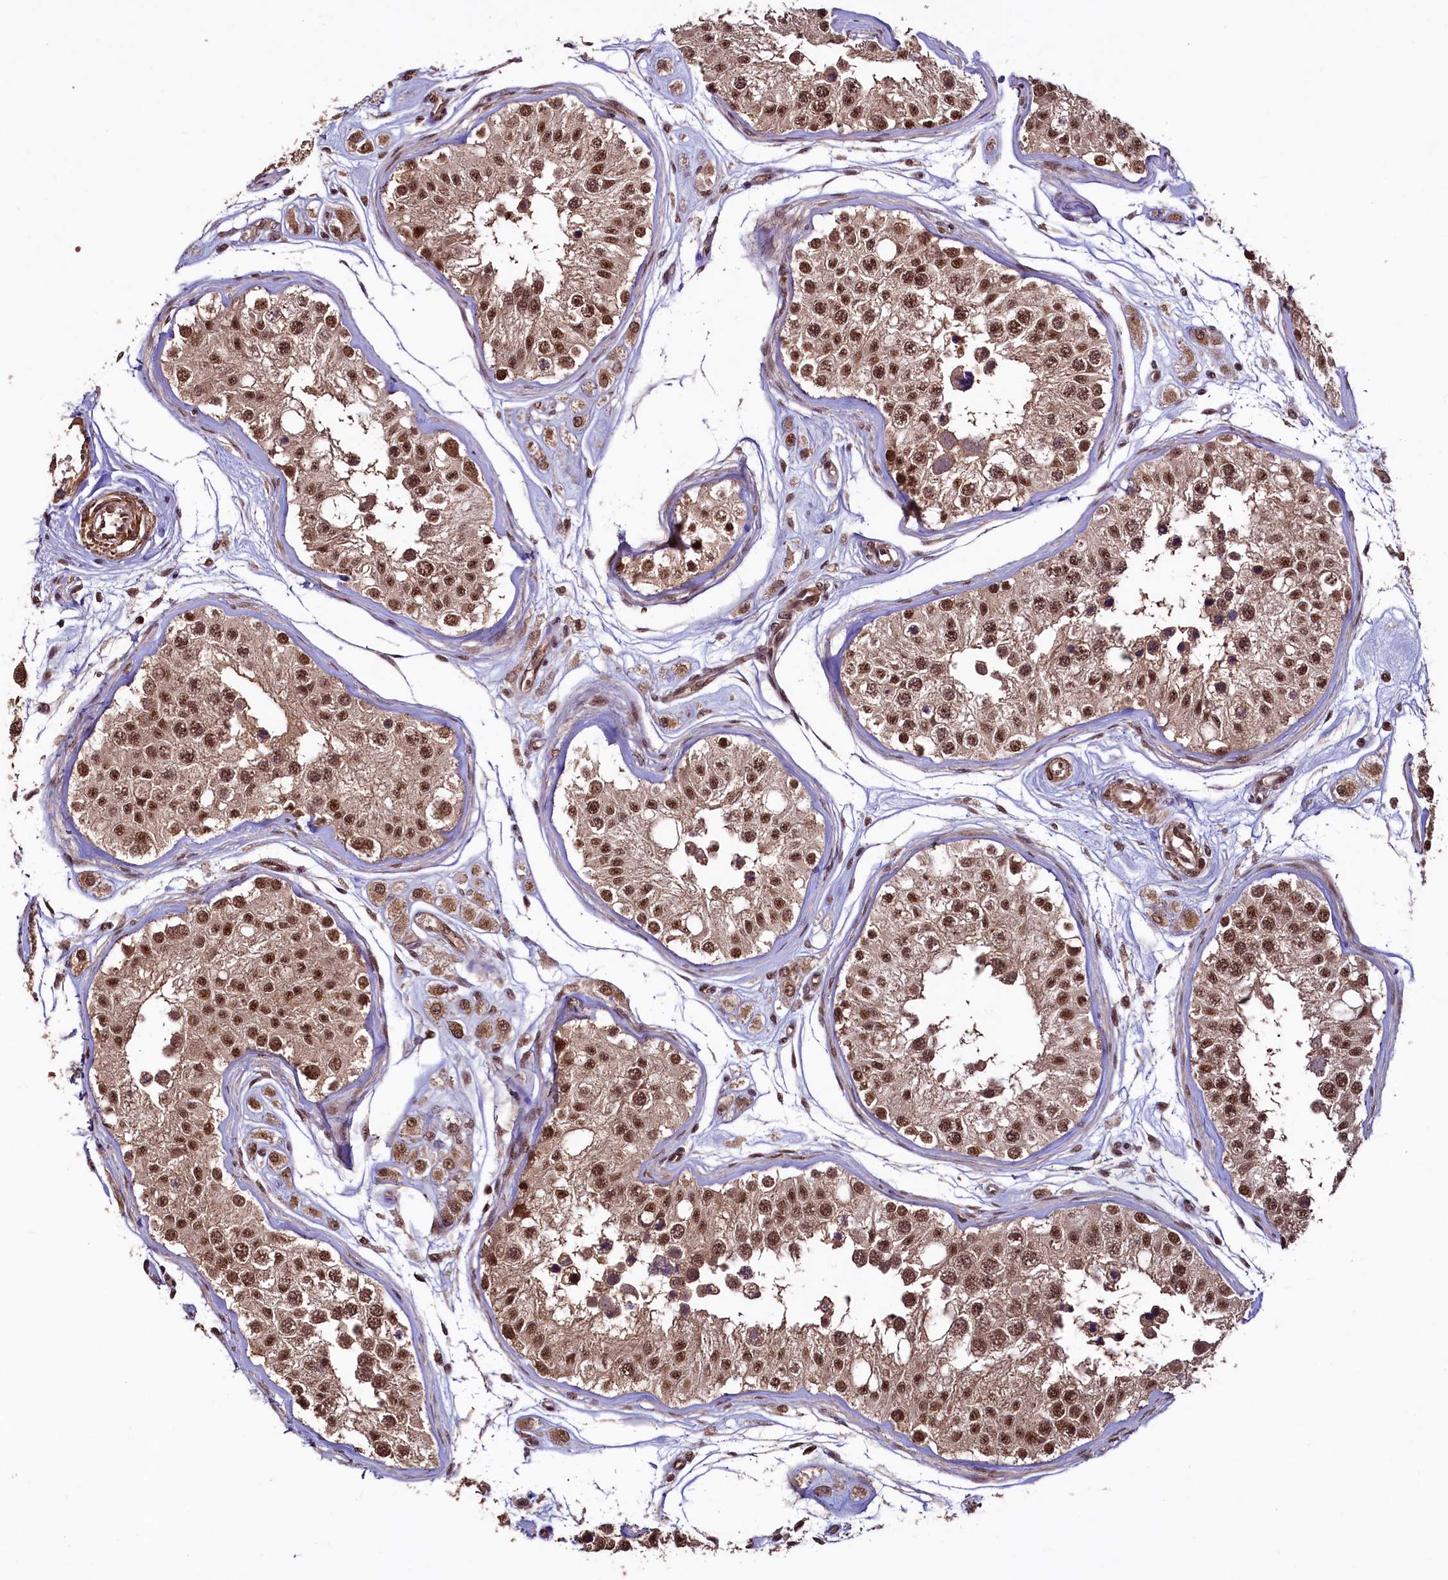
{"staining": {"intensity": "strong", "quantity": ">75%", "location": "nuclear"}, "tissue": "testis", "cell_type": "Cells in seminiferous ducts", "image_type": "normal", "snomed": [{"axis": "morphology", "description": "Normal tissue, NOS"}, {"axis": "morphology", "description": "Adenocarcinoma, metastatic, NOS"}, {"axis": "topography", "description": "Testis"}], "caption": "High-power microscopy captured an immunohistochemistry (IHC) histopathology image of benign testis, revealing strong nuclear staining in about >75% of cells in seminiferous ducts. (IHC, brightfield microscopy, high magnification).", "gene": "SFSWAP", "patient": {"sex": "male", "age": 26}}